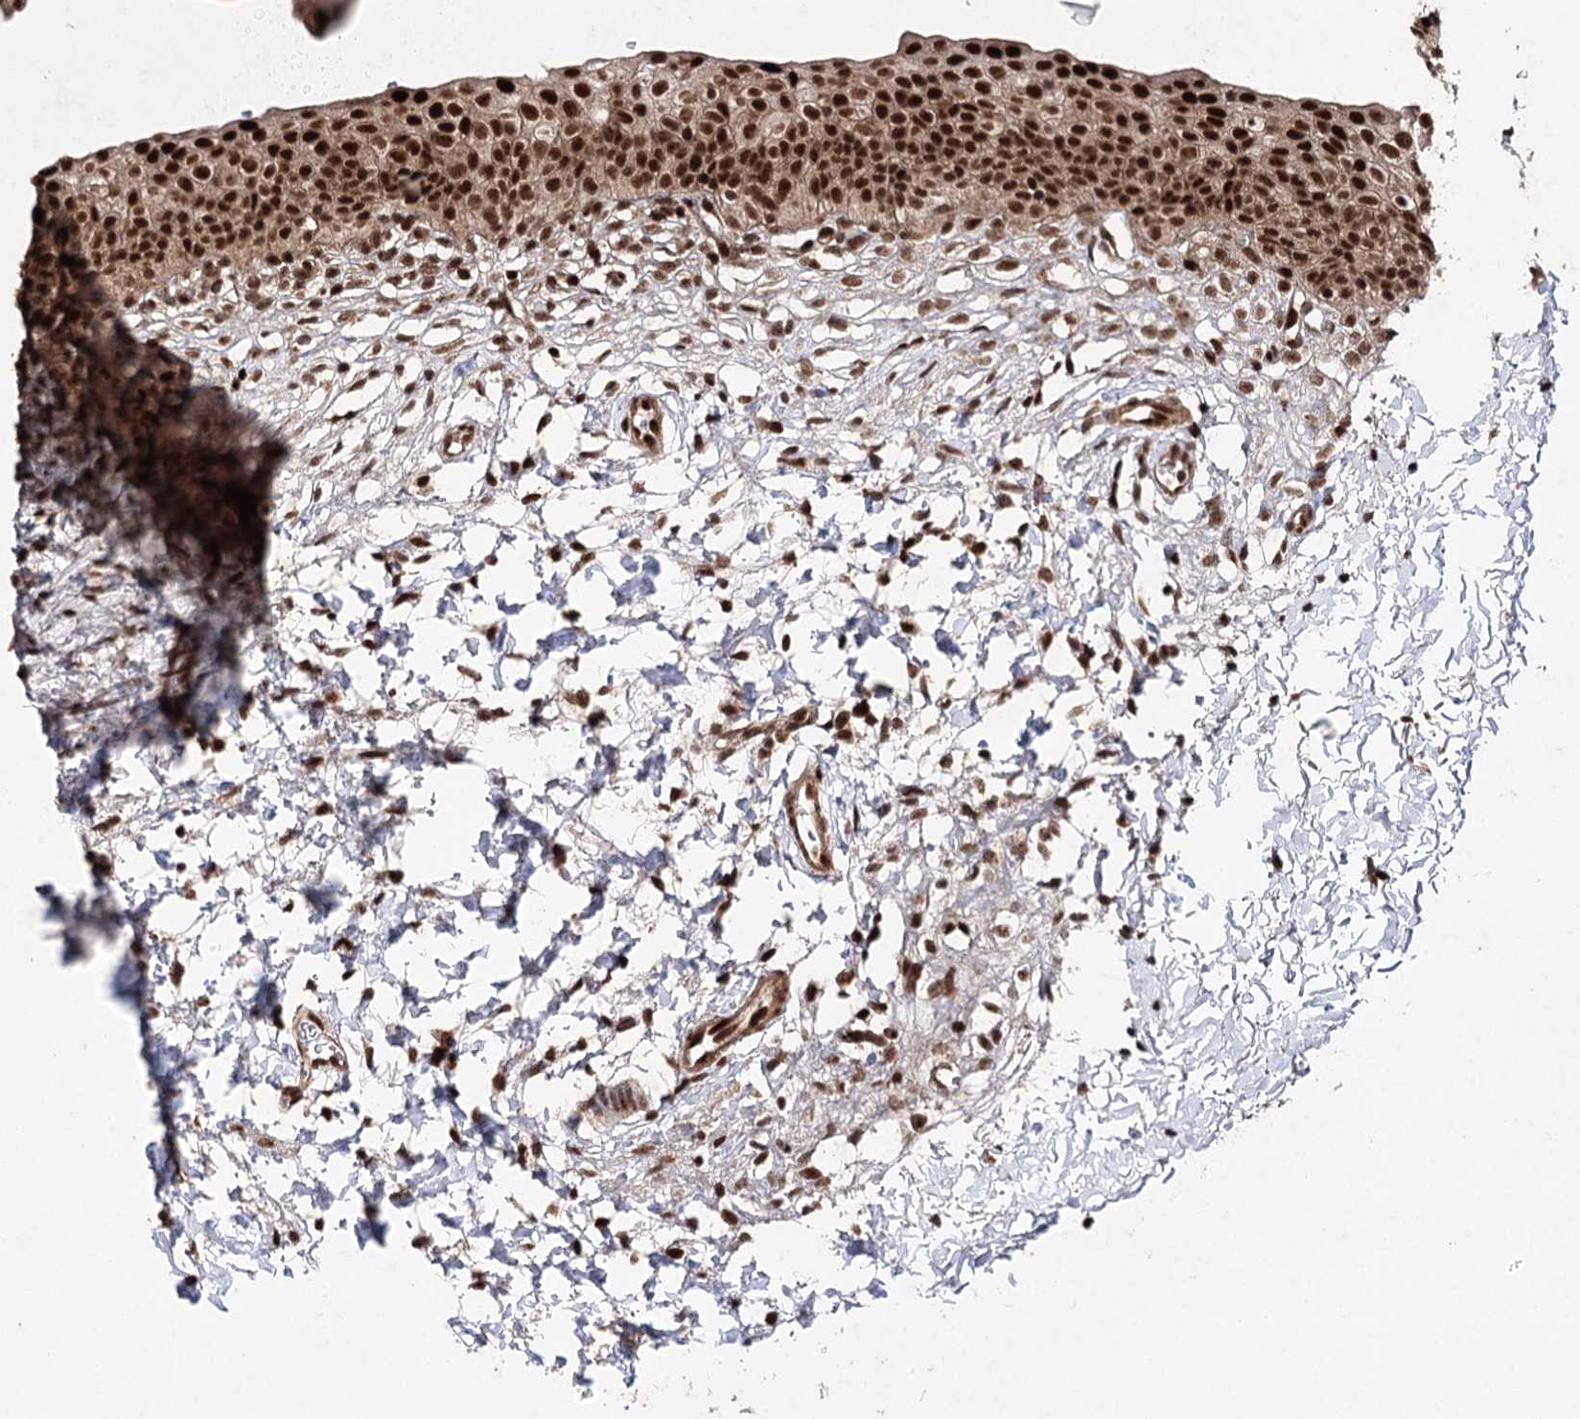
{"staining": {"intensity": "strong", "quantity": ">75%", "location": "cytoplasmic/membranous,nuclear"}, "tissue": "urinary bladder", "cell_type": "Urothelial cells", "image_type": "normal", "snomed": [{"axis": "morphology", "description": "Normal tissue, NOS"}, {"axis": "topography", "description": "Urinary bladder"}], "caption": "Unremarkable urinary bladder was stained to show a protein in brown. There is high levels of strong cytoplasmic/membranous,nuclear expression in about >75% of urothelial cells.", "gene": "PDCD4", "patient": {"sex": "male", "age": 55}}